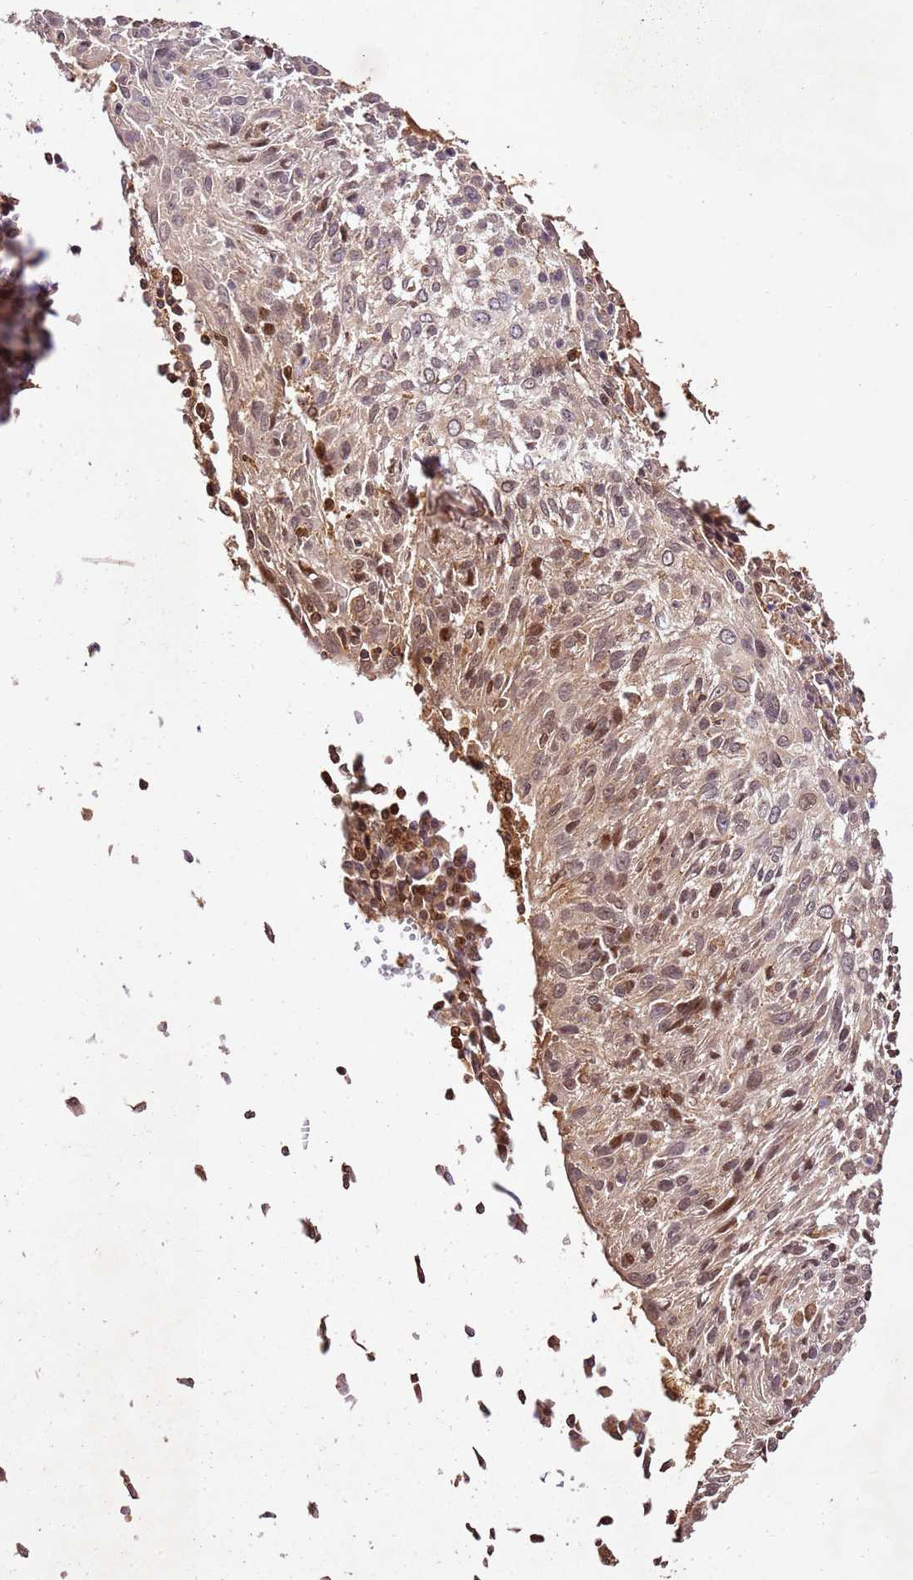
{"staining": {"intensity": "negative", "quantity": "none", "location": "none"}, "tissue": "cervical cancer", "cell_type": "Tumor cells", "image_type": "cancer", "snomed": [{"axis": "morphology", "description": "Squamous cell carcinoma, NOS"}, {"axis": "topography", "description": "Cervix"}], "caption": "This histopathology image is of squamous cell carcinoma (cervical) stained with immunohistochemistry to label a protein in brown with the nuclei are counter-stained blue. There is no expression in tumor cells. (DAB immunohistochemistry, high magnification).", "gene": "KATNAL2", "patient": {"sex": "female", "age": 51}}